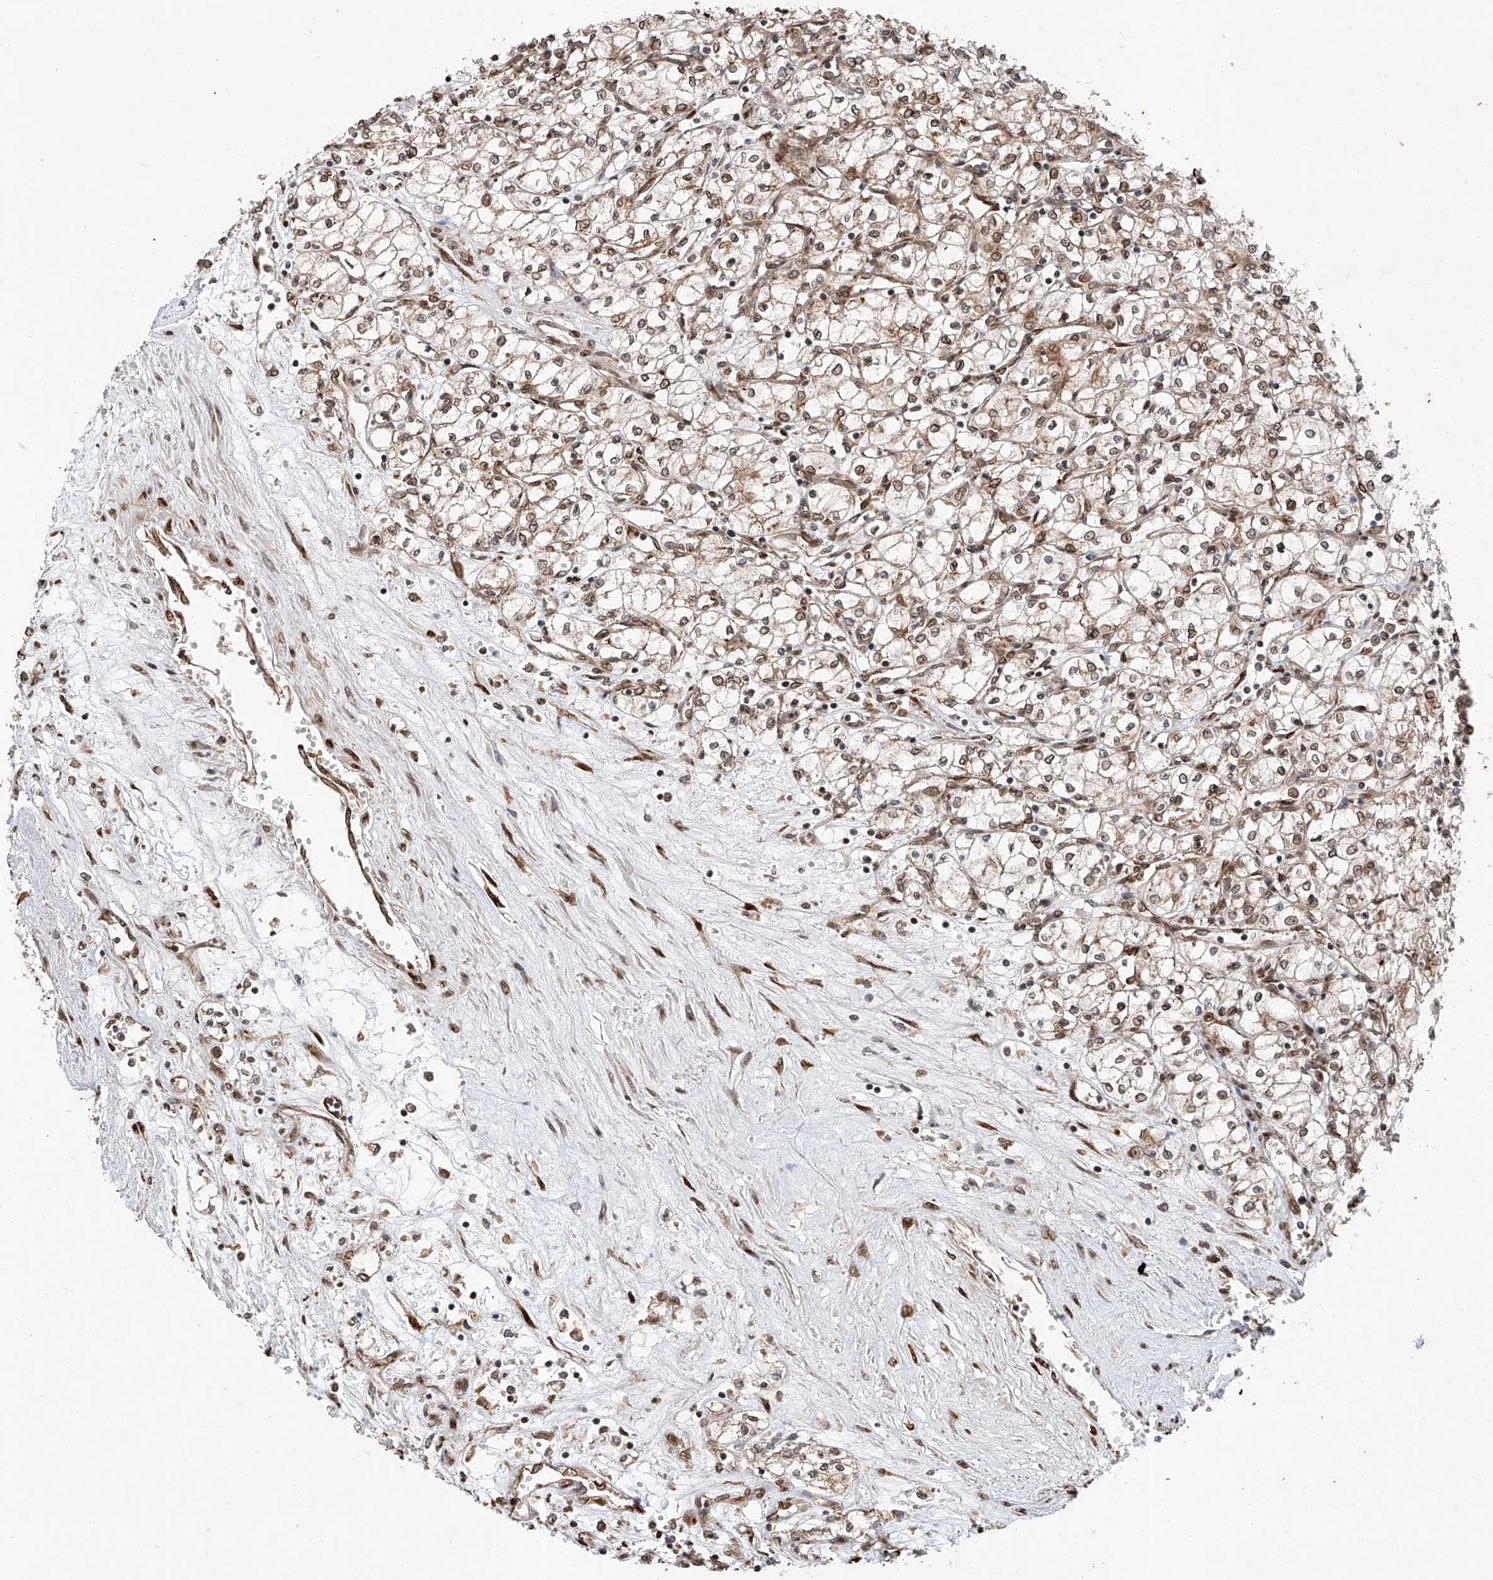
{"staining": {"intensity": "weak", "quantity": "25%-75%", "location": "cytoplasmic/membranous"}, "tissue": "renal cancer", "cell_type": "Tumor cells", "image_type": "cancer", "snomed": [{"axis": "morphology", "description": "Adenocarcinoma, NOS"}, {"axis": "topography", "description": "Kidney"}], "caption": "Protein staining of renal adenocarcinoma tissue demonstrates weak cytoplasmic/membranous expression in about 25%-75% of tumor cells.", "gene": "ZFP28", "patient": {"sex": "male", "age": 59}}